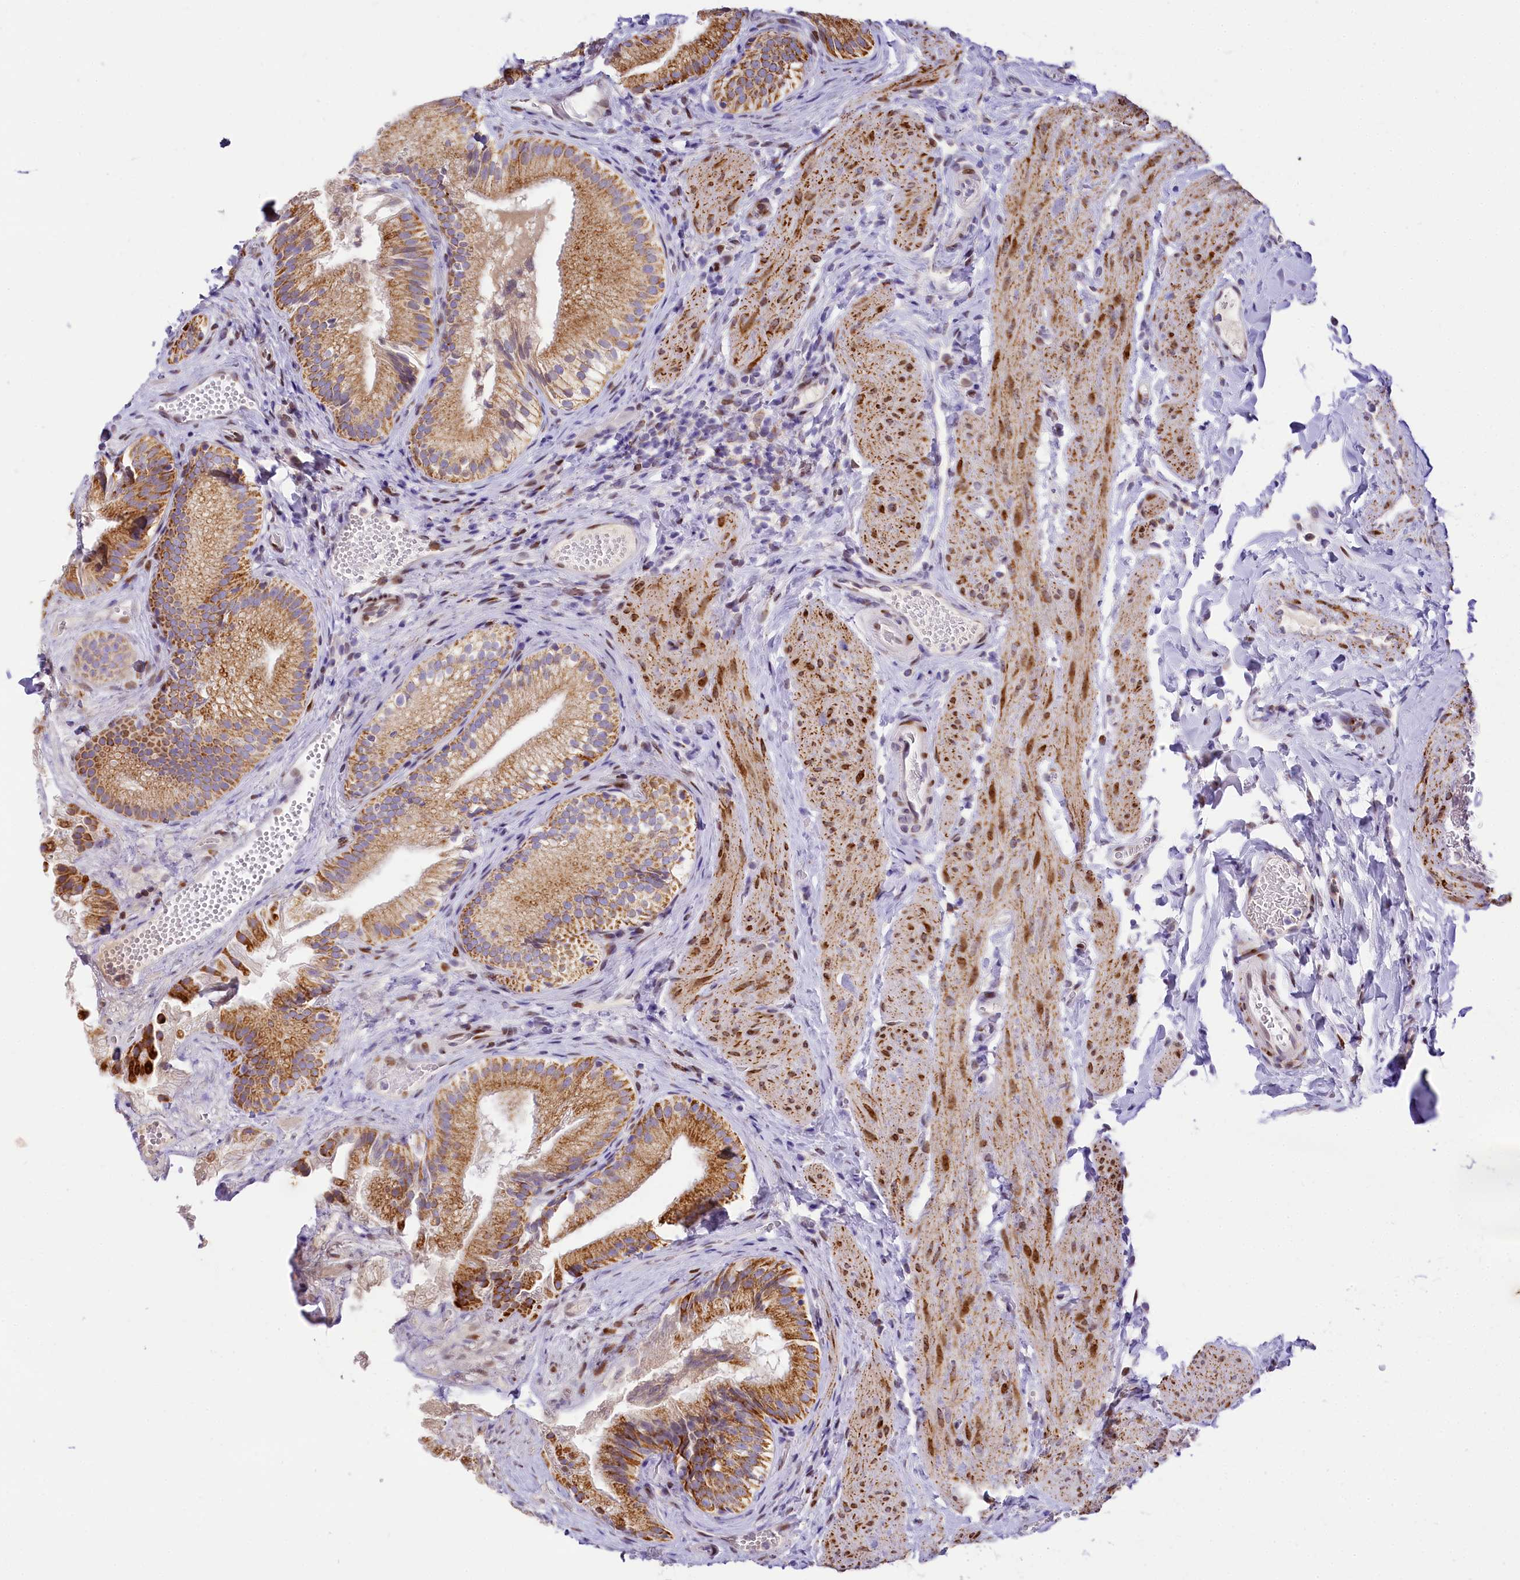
{"staining": {"intensity": "strong", "quantity": "25%-75%", "location": "cytoplasmic/membranous"}, "tissue": "gallbladder", "cell_type": "Glandular cells", "image_type": "normal", "snomed": [{"axis": "morphology", "description": "Normal tissue, NOS"}, {"axis": "topography", "description": "Gallbladder"}], "caption": "Immunohistochemistry (IHC) histopathology image of benign gallbladder: human gallbladder stained using immunohistochemistry displays high levels of strong protein expression localized specifically in the cytoplasmic/membranous of glandular cells, appearing as a cytoplasmic/membranous brown color.", "gene": "PPIP5K2", "patient": {"sex": "female", "age": 30}}